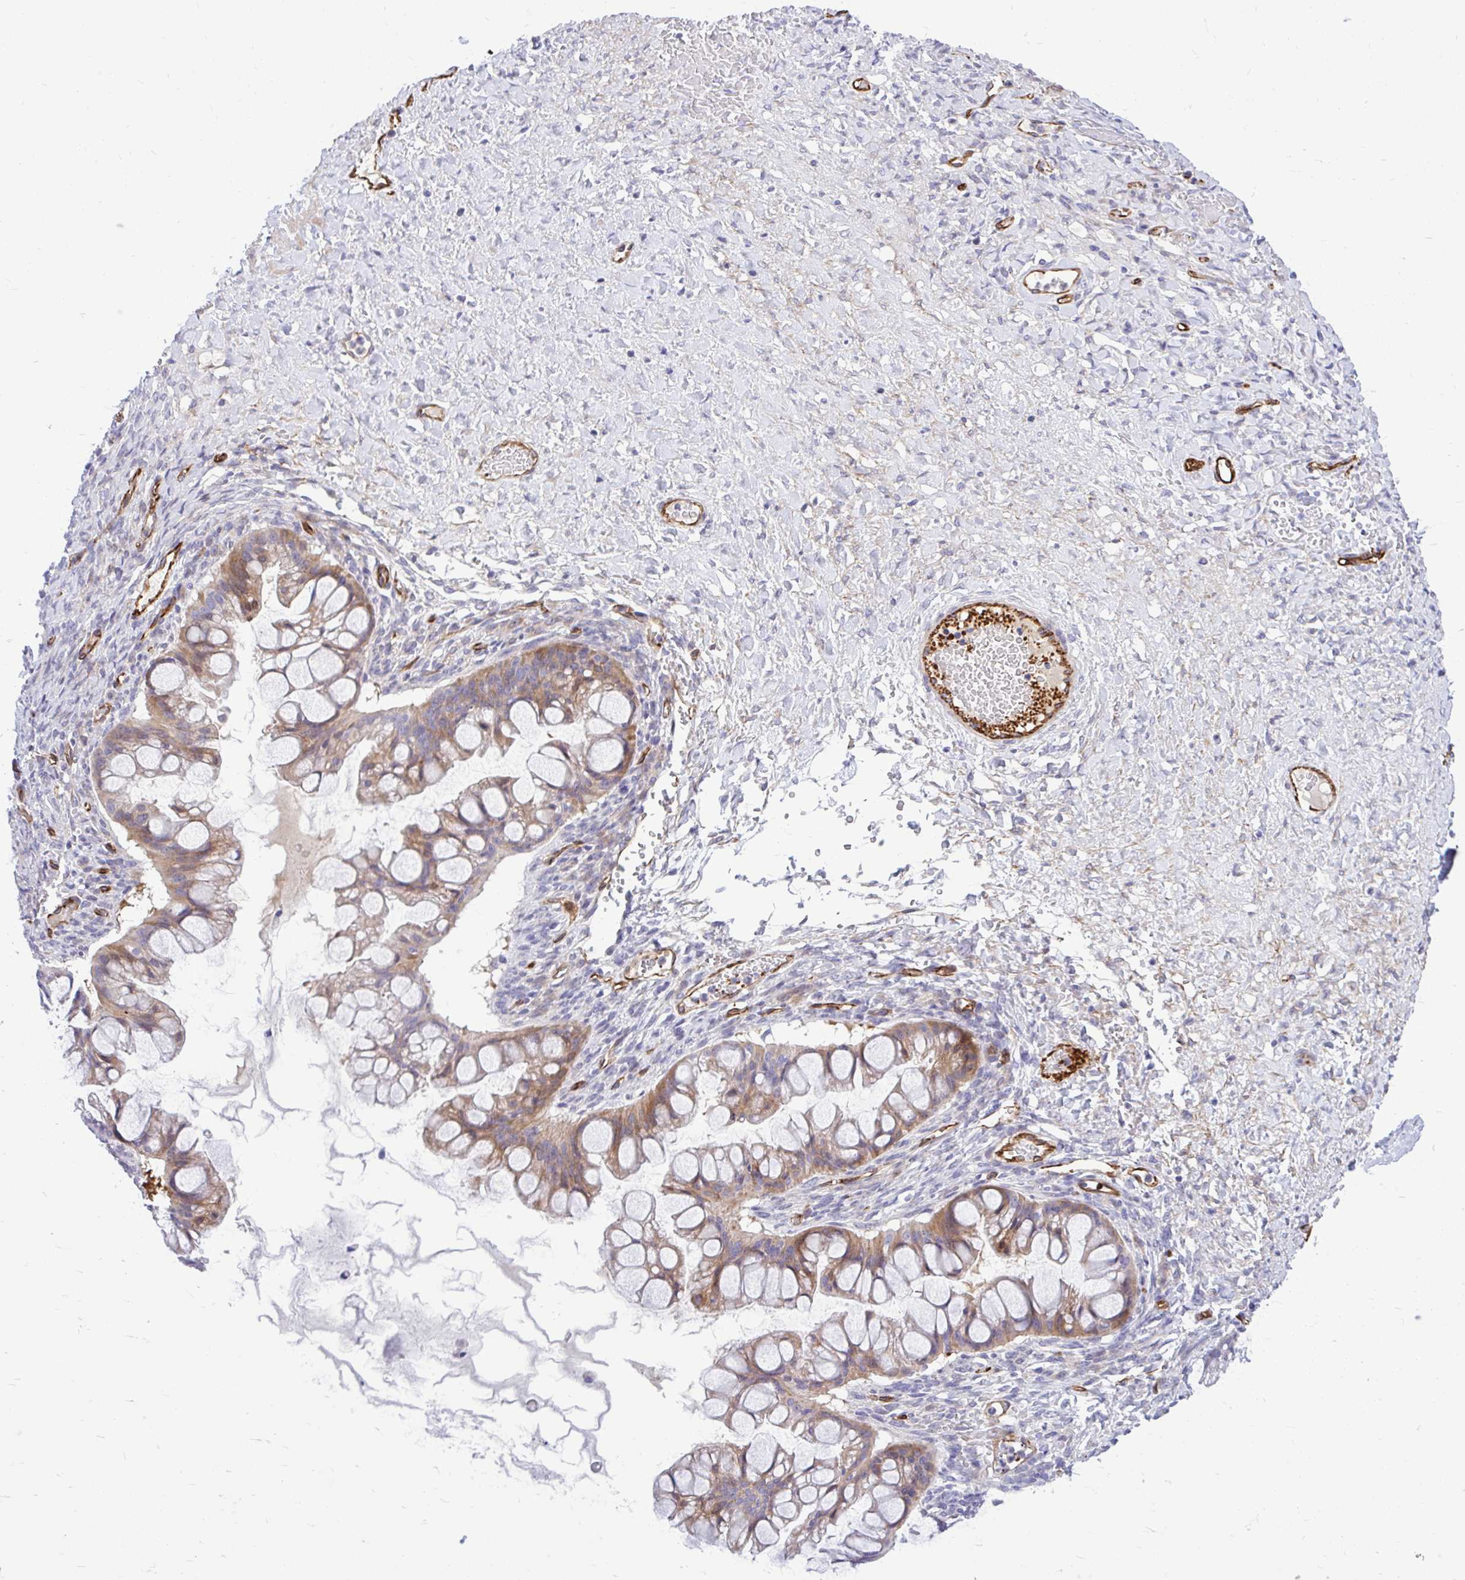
{"staining": {"intensity": "moderate", "quantity": "25%-75%", "location": "cytoplasmic/membranous"}, "tissue": "ovarian cancer", "cell_type": "Tumor cells", "image_type": "cancer", "snomed": [{"axis": "morphology", "description": "Cystadenocarcinoma, mucinous, NOS"}, {"axis": "topography", "description": "Ovary"}], "caption": "The photomicrograph demonstrates a brown stain indicating the presence of a protein in the cytoplasmic/membranous of tumor cells in mucinous cystadenocarcinoma (ovarian).", "gene": "ESPNL", "patient": {"sex": "female", "age": 73}}